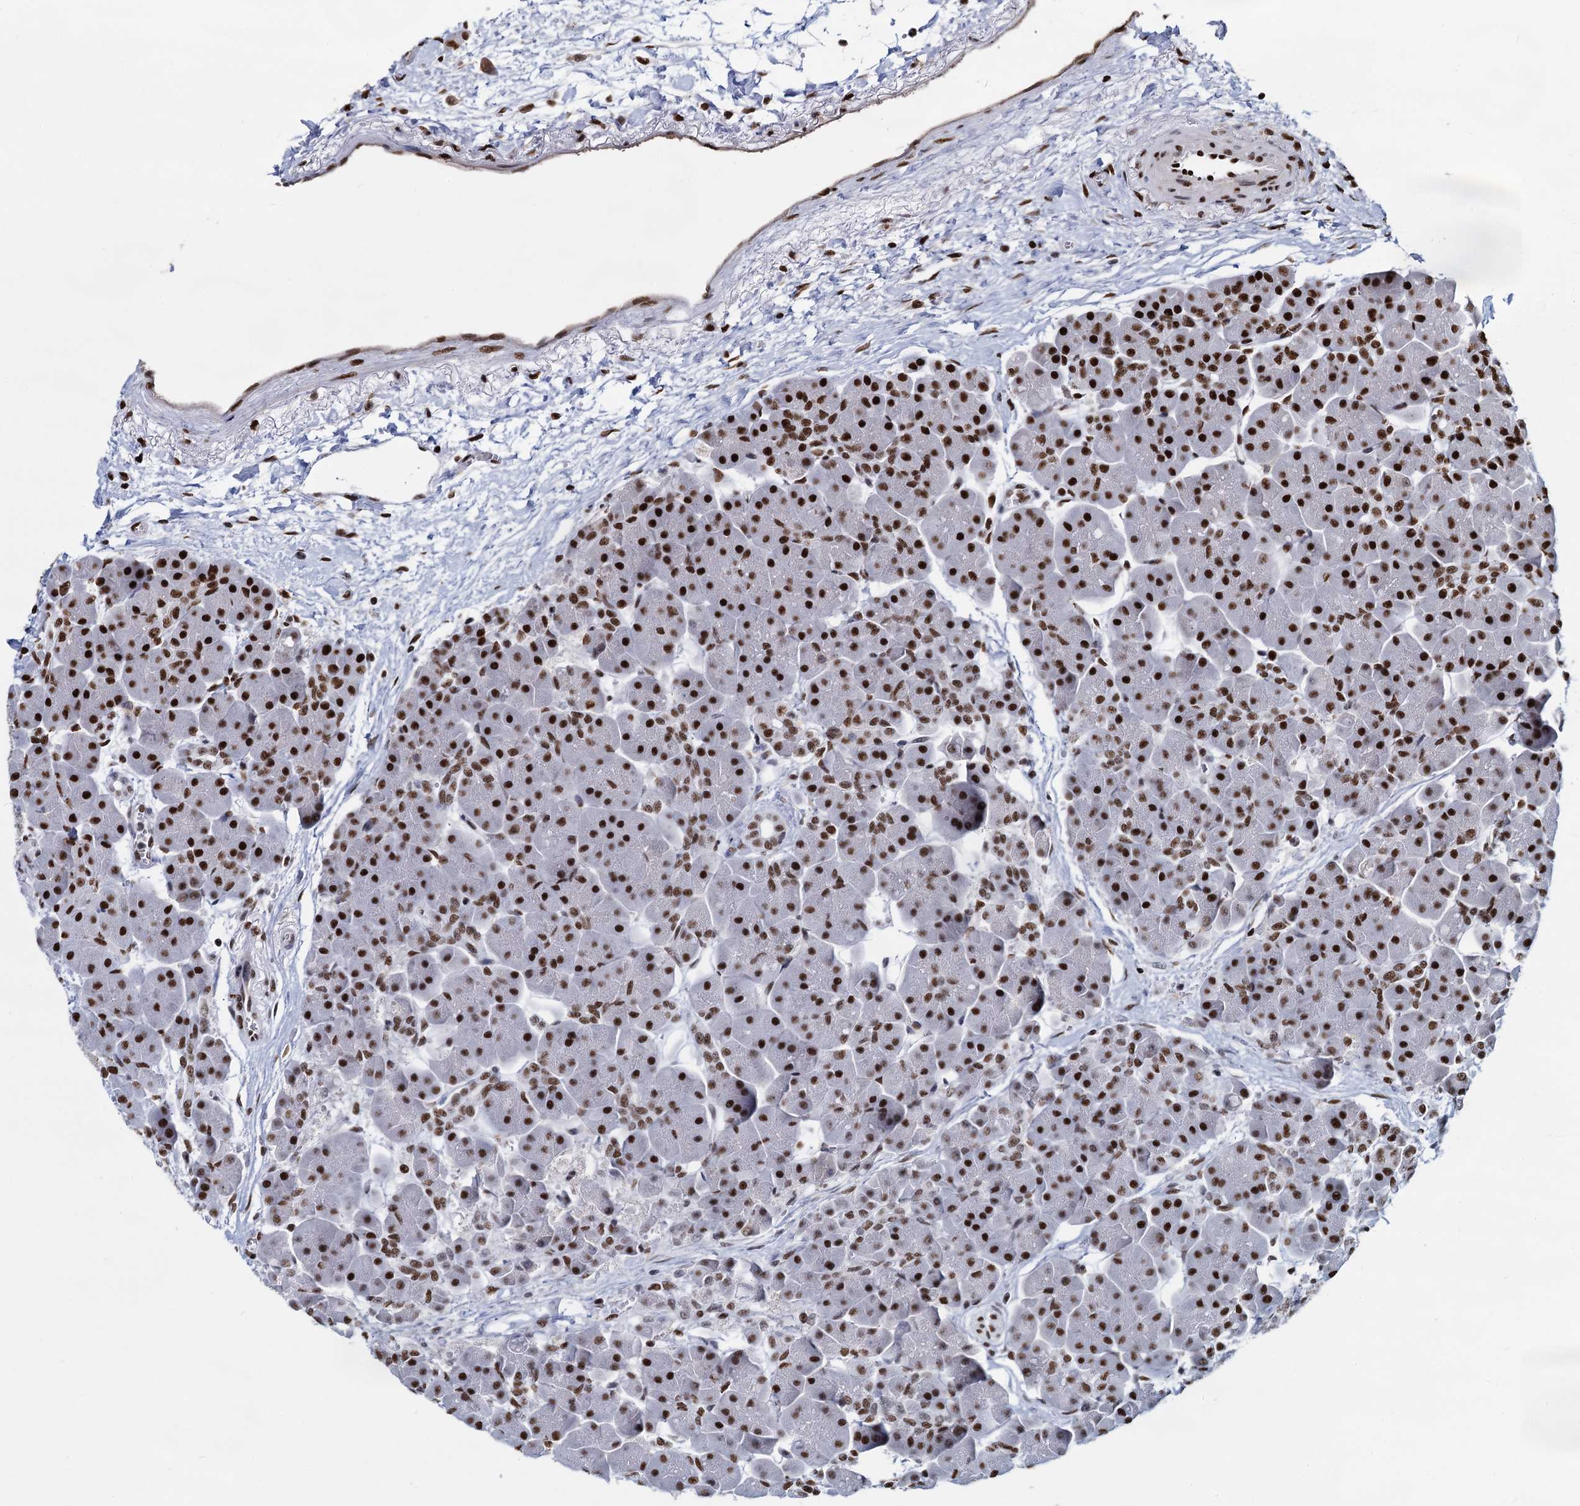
{"staining": {"intensity": "strong", "quantity": ">75%", "location": "nuclear"}, "tissue": "pancreas", "cell_type": "Exocrine glandular cells", "image_type": "normal", "snomed": [{"axis": "morphology", "description": "Normal tissue, NOS"}, {"axis": "topography", "description": "Pancreas"}], "caption": "A brown stain shows strong nuclear expression of a protein in exocrine glandular cells of normal pancreas. Nuclei are stained in blue.", "gene": "DCPS", "patient": {"sex": "male", "age": 66}}